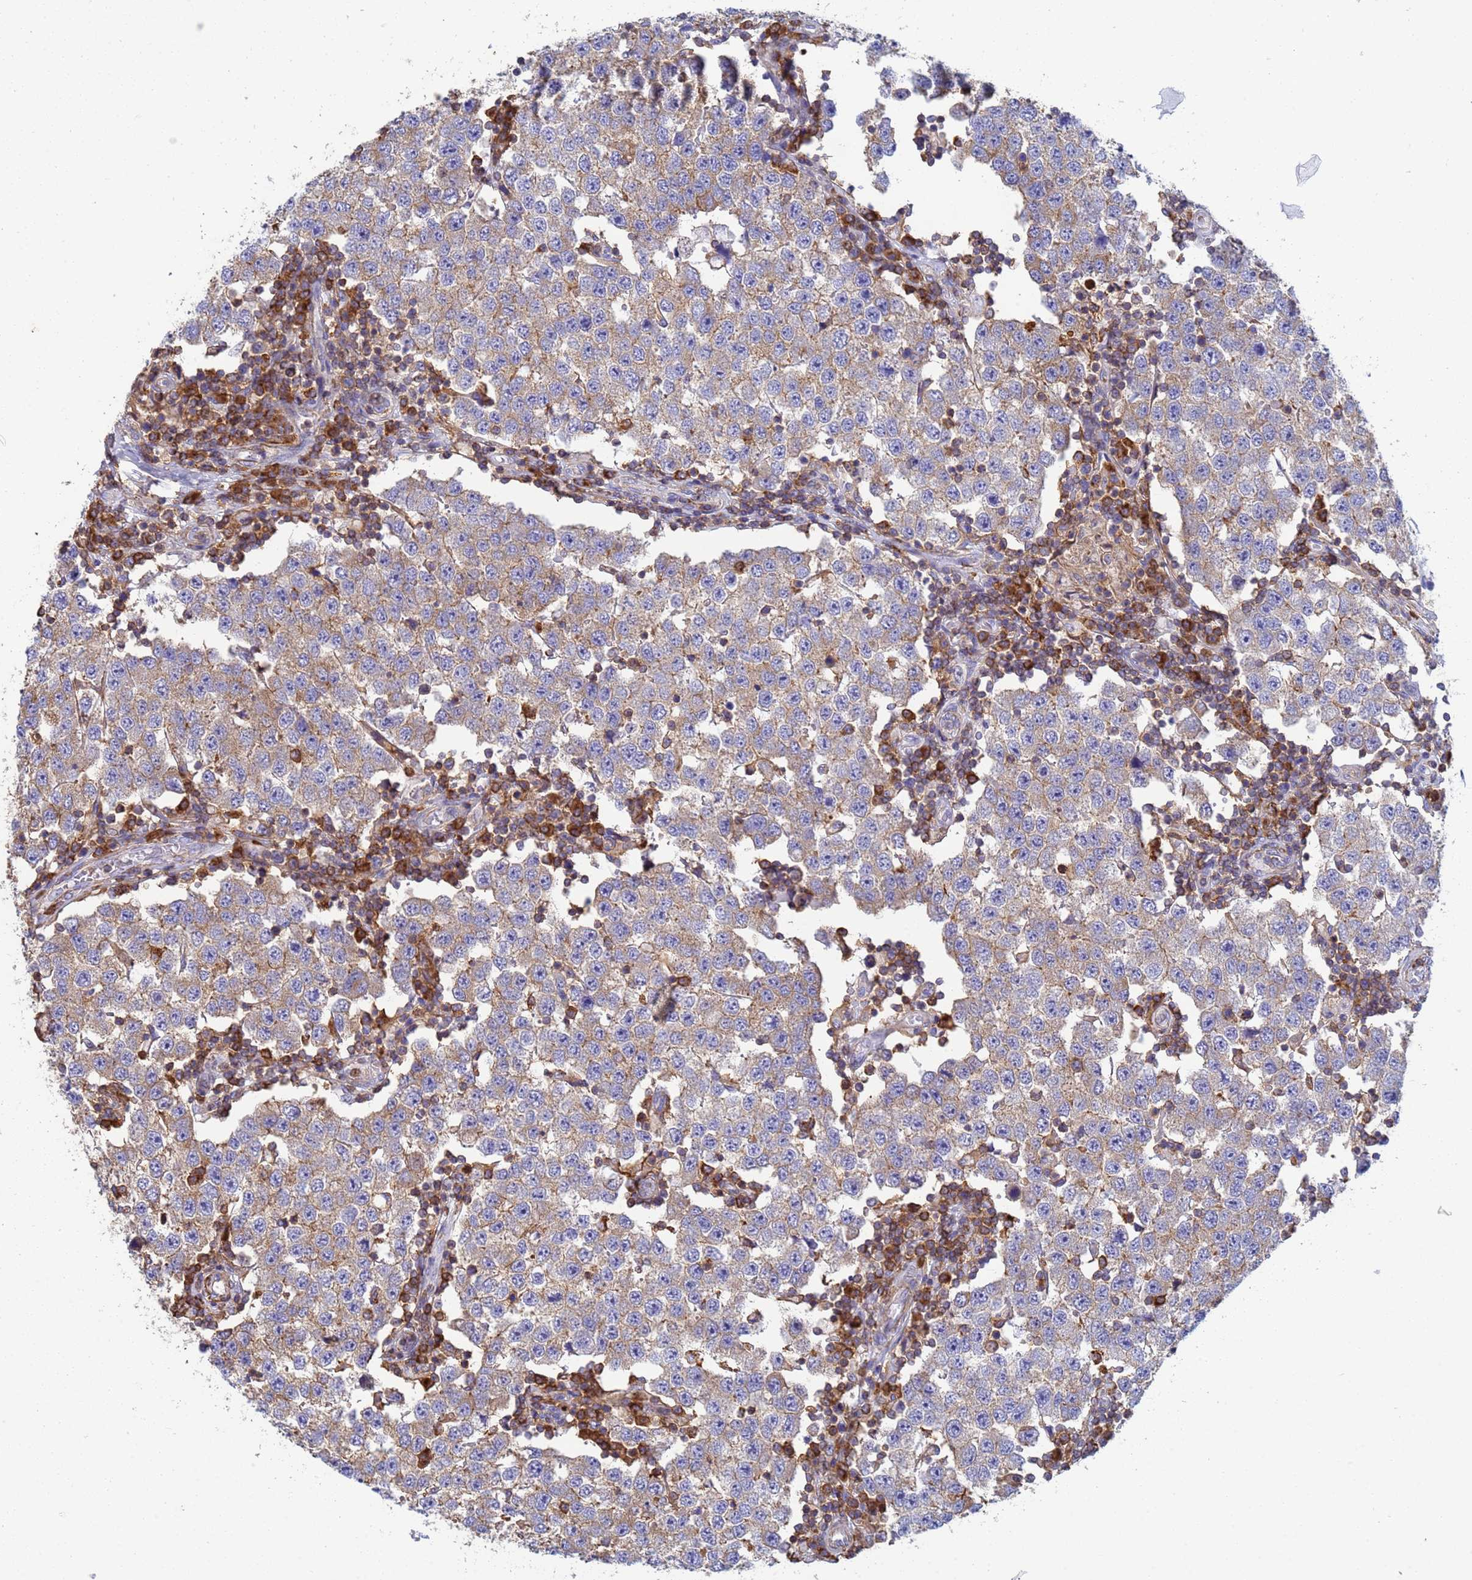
{"staining": {"intensity": "moderate", "quantity": "25%-75%", "location": "cytoplasmic/membranous"}, "tissue": "testis cancer", "cell_type": "Tumor cells", "image_type": "cancer", "snomed": [{"axis": "morphology", "description": "Seminoma, NOS"}, {"axis": "topography", "description": "Testis"}], "caption": "Protein staining by IHC displays moderate cytoplasmic/membranous expression in approximately 25%-75% of tumor cells in testis seminoma.", "gene": "ZNG1B", "patient": {"sex": "male", "age": 34}}